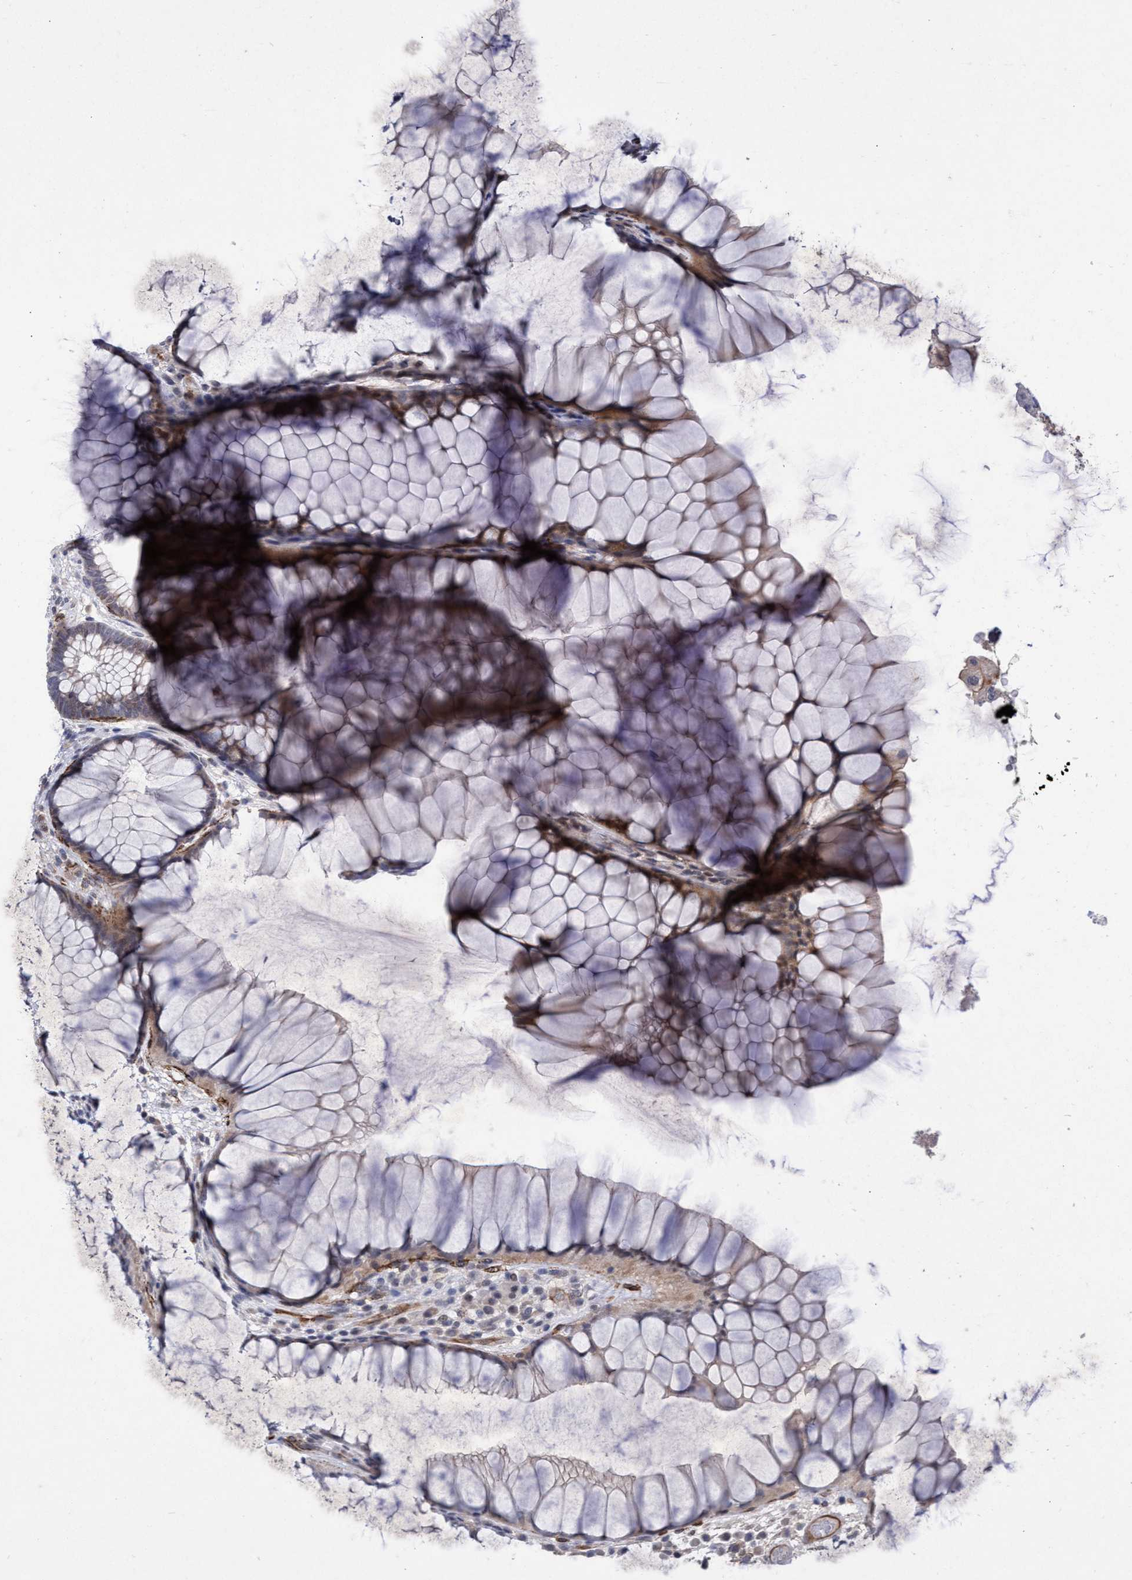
{"staining": {"intensity": "weak", "quantity": "25%-75%", "location": "cytoplasmic/membranous,nuclear"}, "tissue": "rectum", "cell_type": "Glandular cells", "image_type": "normal", "snomed": [{"axis": "morphology", "description": "Normal tissue, NOS"}, {"axis": "topography", "description": "Rectum"}], "caption": "Weak cytoplasmic/membranous,nuclear positivity is identified in about 25%-75% of glandular cells in benign rectum. (DAB IHC, brown staining for protein, blue staining for nuclei).", "gene": "ZNF750", "patient": {"sex": "male", "age": 51}}